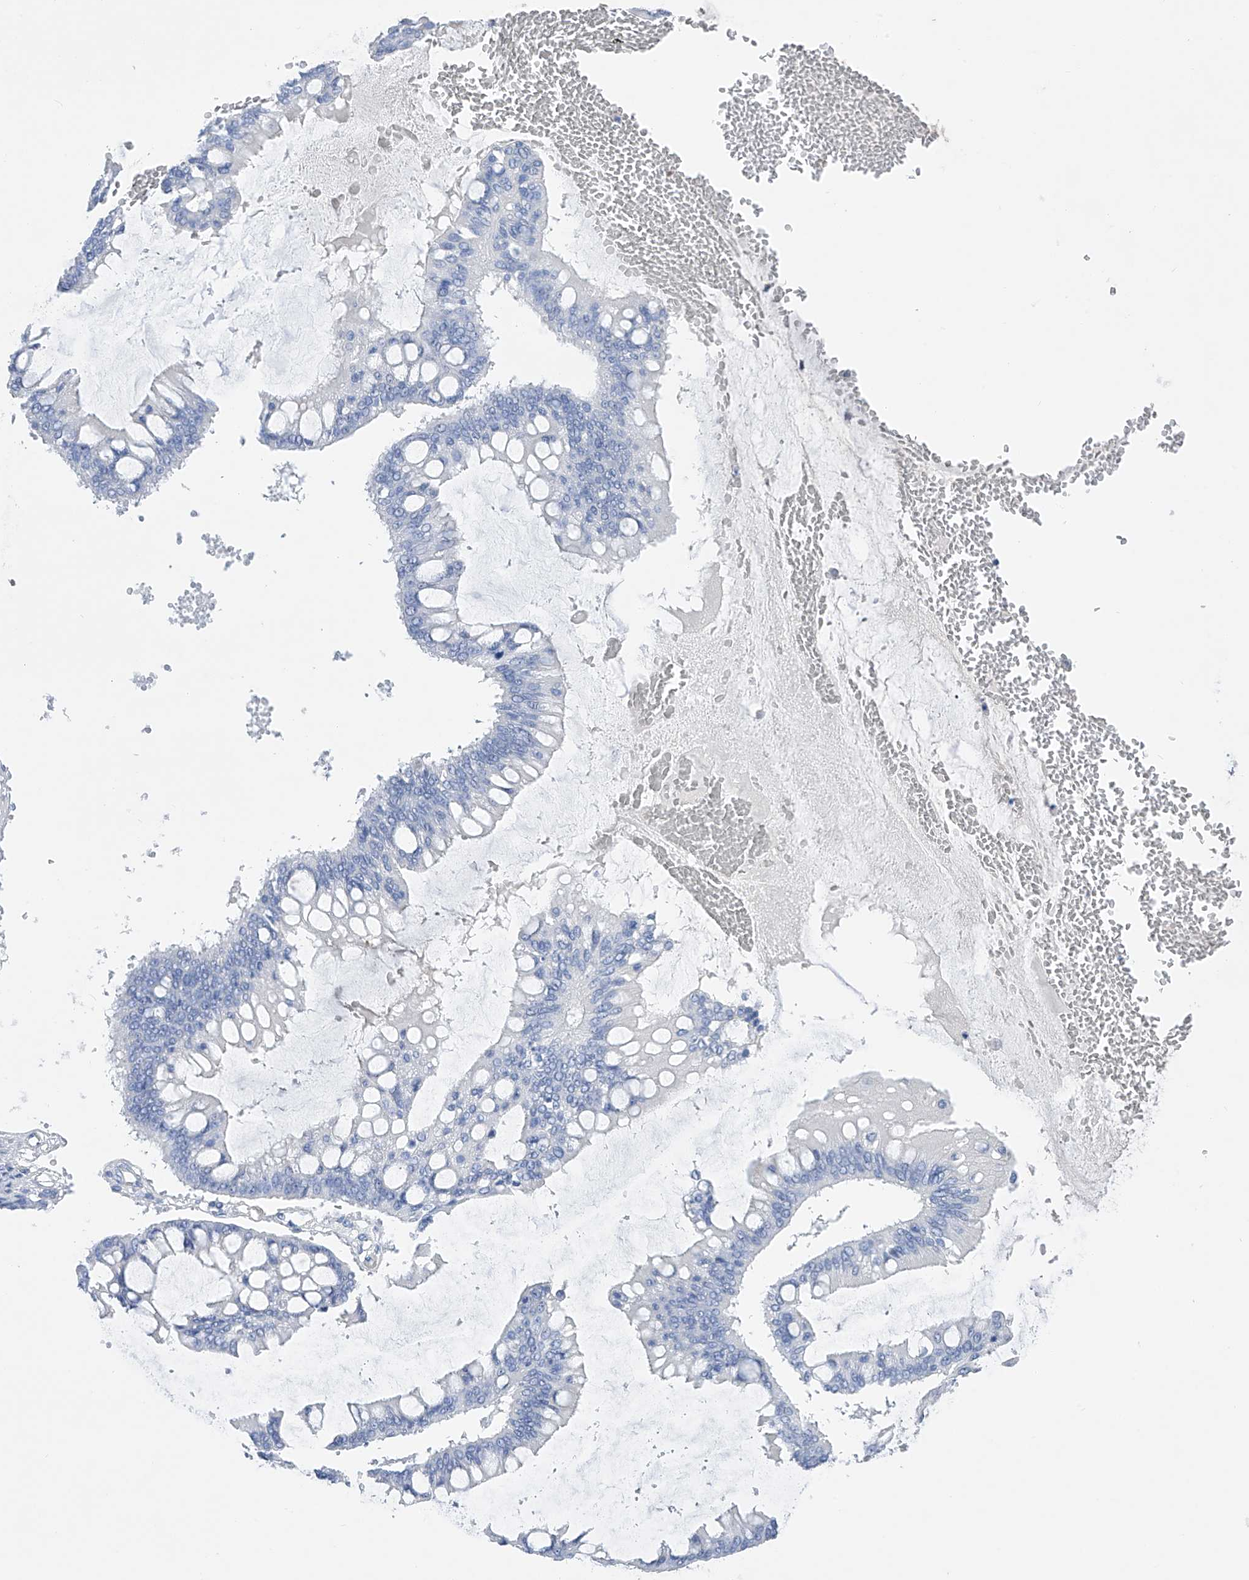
{"staining": {"intensity": "negative", "quantity": "none", "location": "none"}, "tissue": "ovarian cancer", "cell_type": "Tumor cells", "image_type": "cancer", "snomed": [{"axis": "morphology", "description": "Cystadenocarcinoma, mucinous, NOS"}, {"axis": "topography", "description": "Ovary"}], "caption": "Ovarian cancer (mucinous cystadenocarcinoma) stained for a protein using immunohistochemistry (IHC) reveals no expression tumor cells.", "gene": "ADRA1A", "patient": {"sex": "female", "age": 73}}